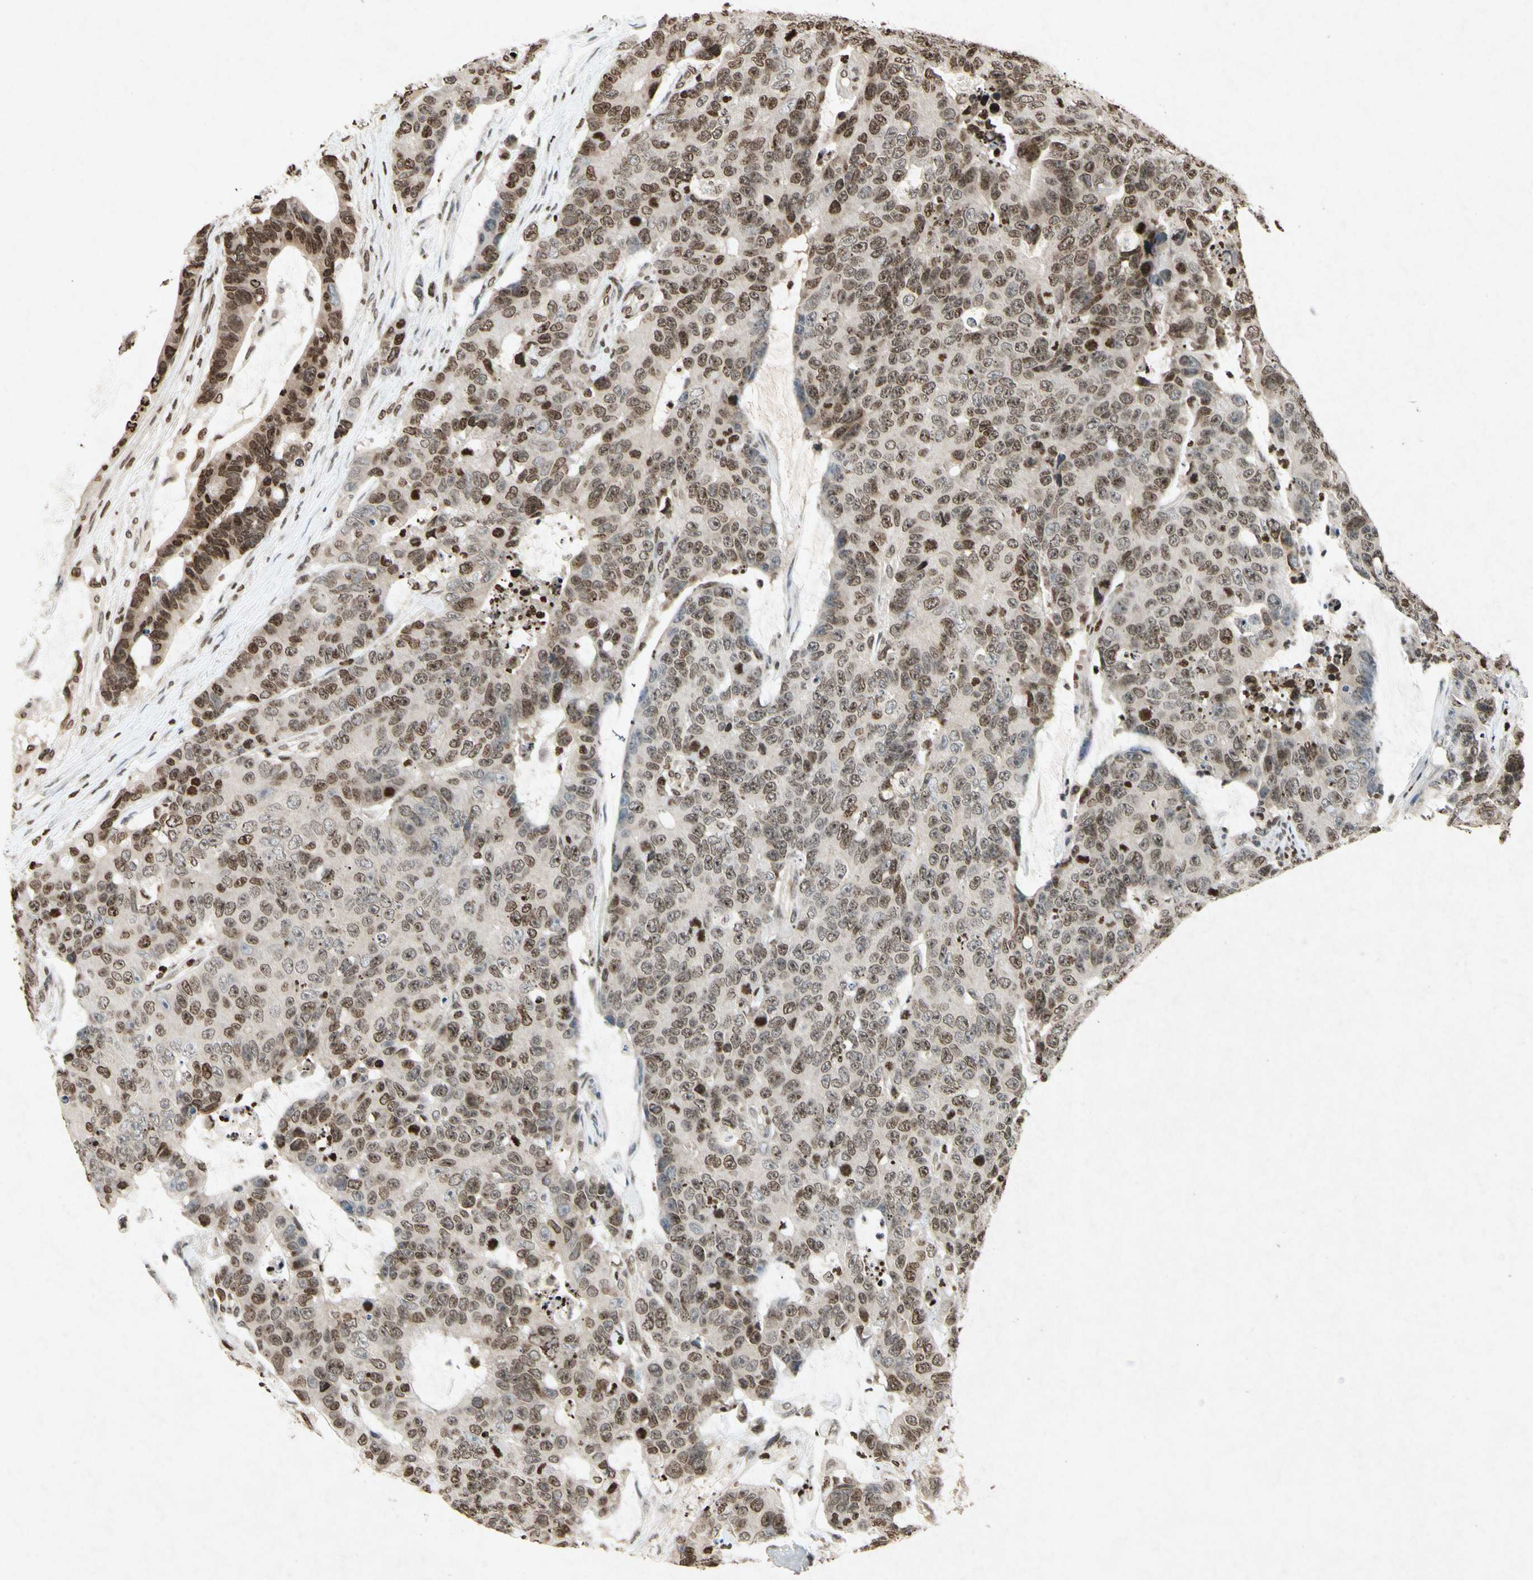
{"staining": {"intensity": "moderate", "quantity": "25%-75%", "location": "nuclear"}, "tissue": "colorectal cancer", "cell_type": "Tumor cells", "image_type": "cancer", "snomed": [{"axis": "morphology", "description": "Adenocarcinoma, NOS"}, {"axis": "topography", "description": "Colon"}], "caption": "Approximately 25%-75% of tumor cells in colorectal cancer display moderate nuclear protein expression as visualized by brown immunohistochemical staining.", "gene": "HOXB3", "patient": {"sex": "female", "age": 86}}